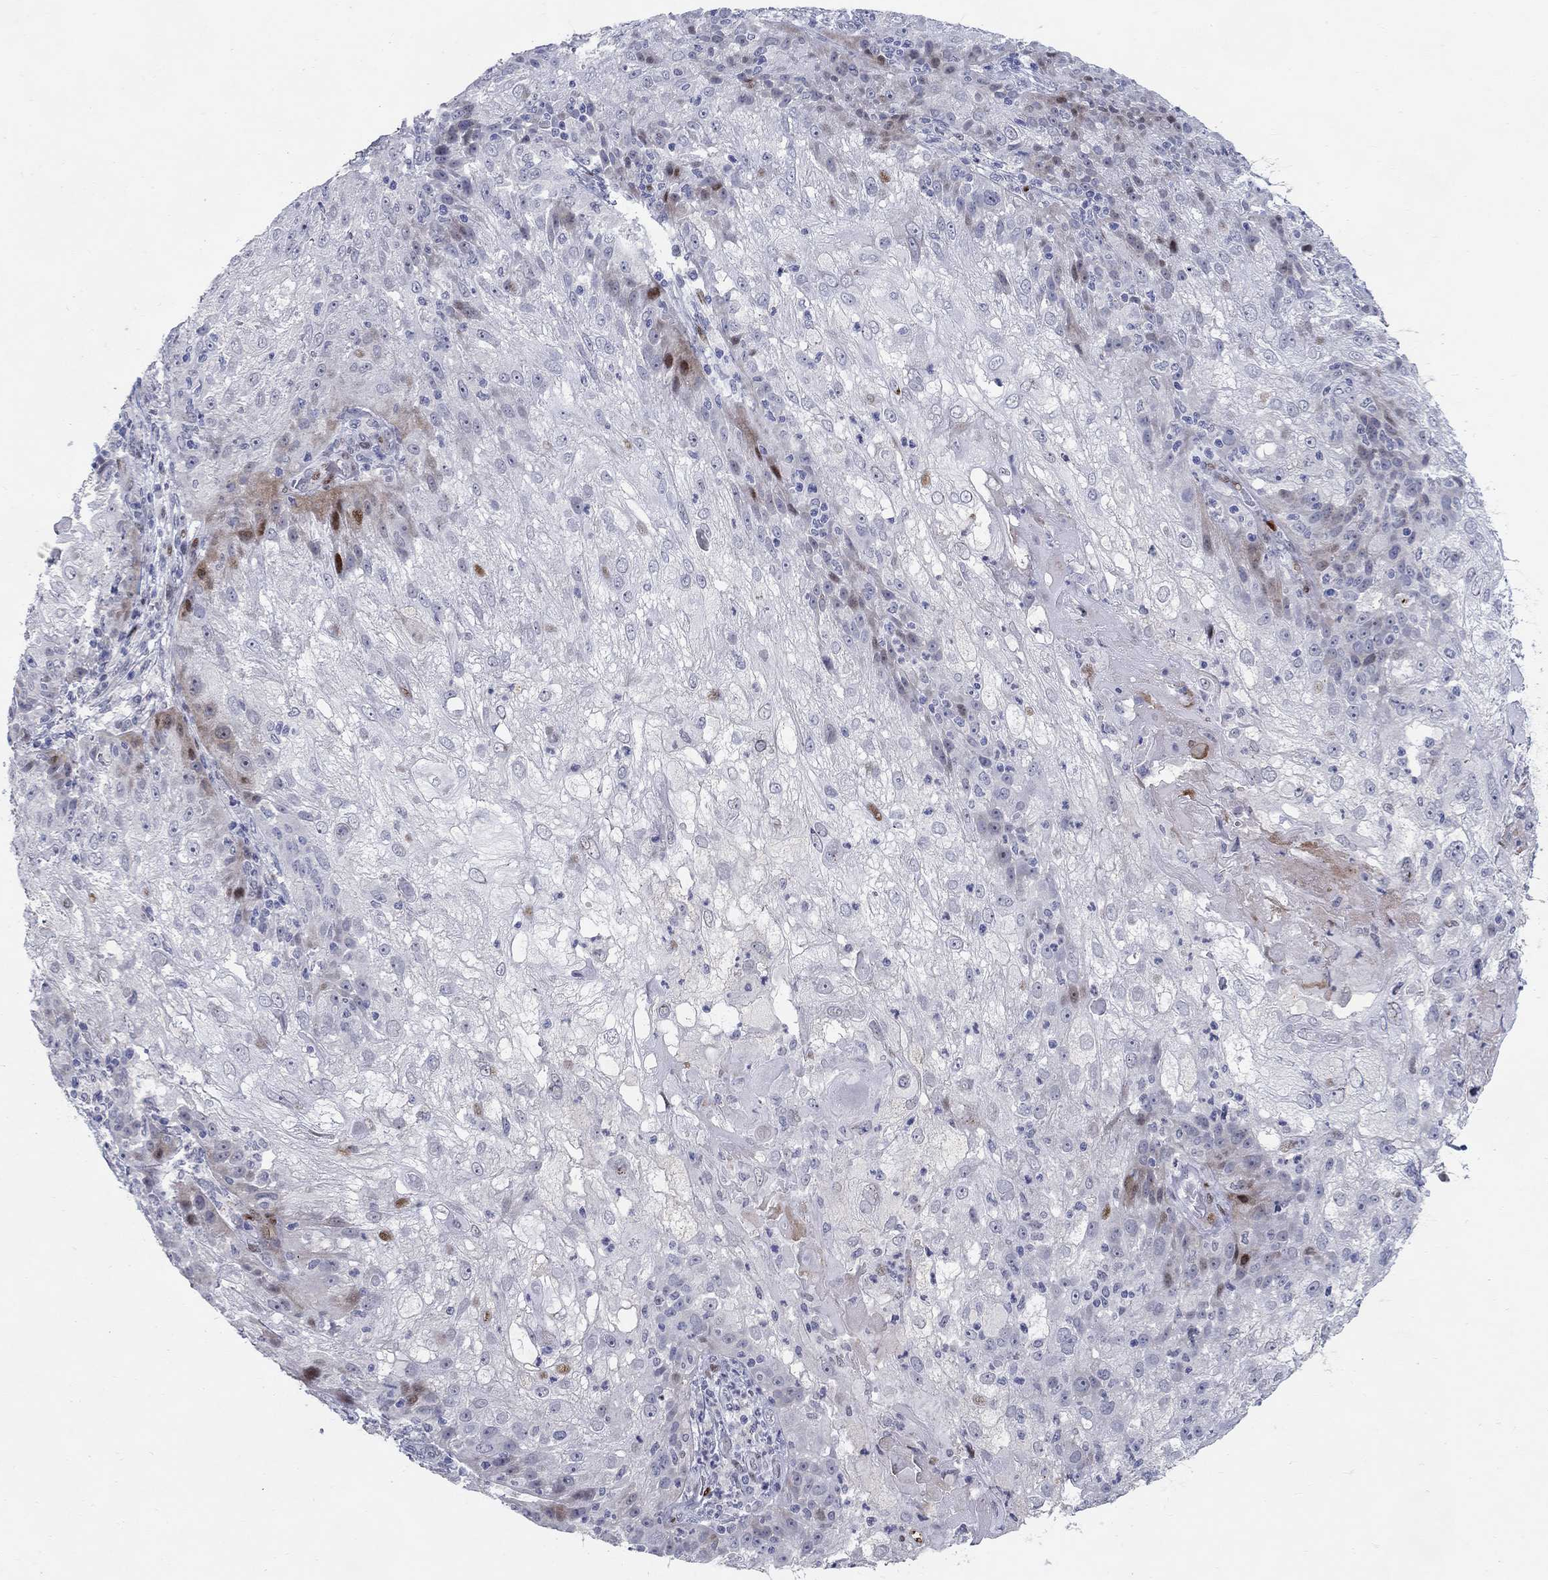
{"staining": {"intensity": "negative", "quantity": "none", "location": "none"}, "tissue": "skin cancer", "cell_type": "Tumor cells", "image_type": "cancer", "snomed": [{"axis": "morphology", "description": "Normal tissue, NOS"}, {"axis": "morphology", "description": "Squamous cell carcinoma, NOS"}, {"axis": "topography", "description": "Skin"}], "caption": "This photomicrograph is of skin cancer stained with IHC to label a protein in brown with the nuclei are counter-stained blue. There is no positivity in tumor cells.", "gene": "RAPGEF5", "patient": {"sex": "female", "age": 83}}